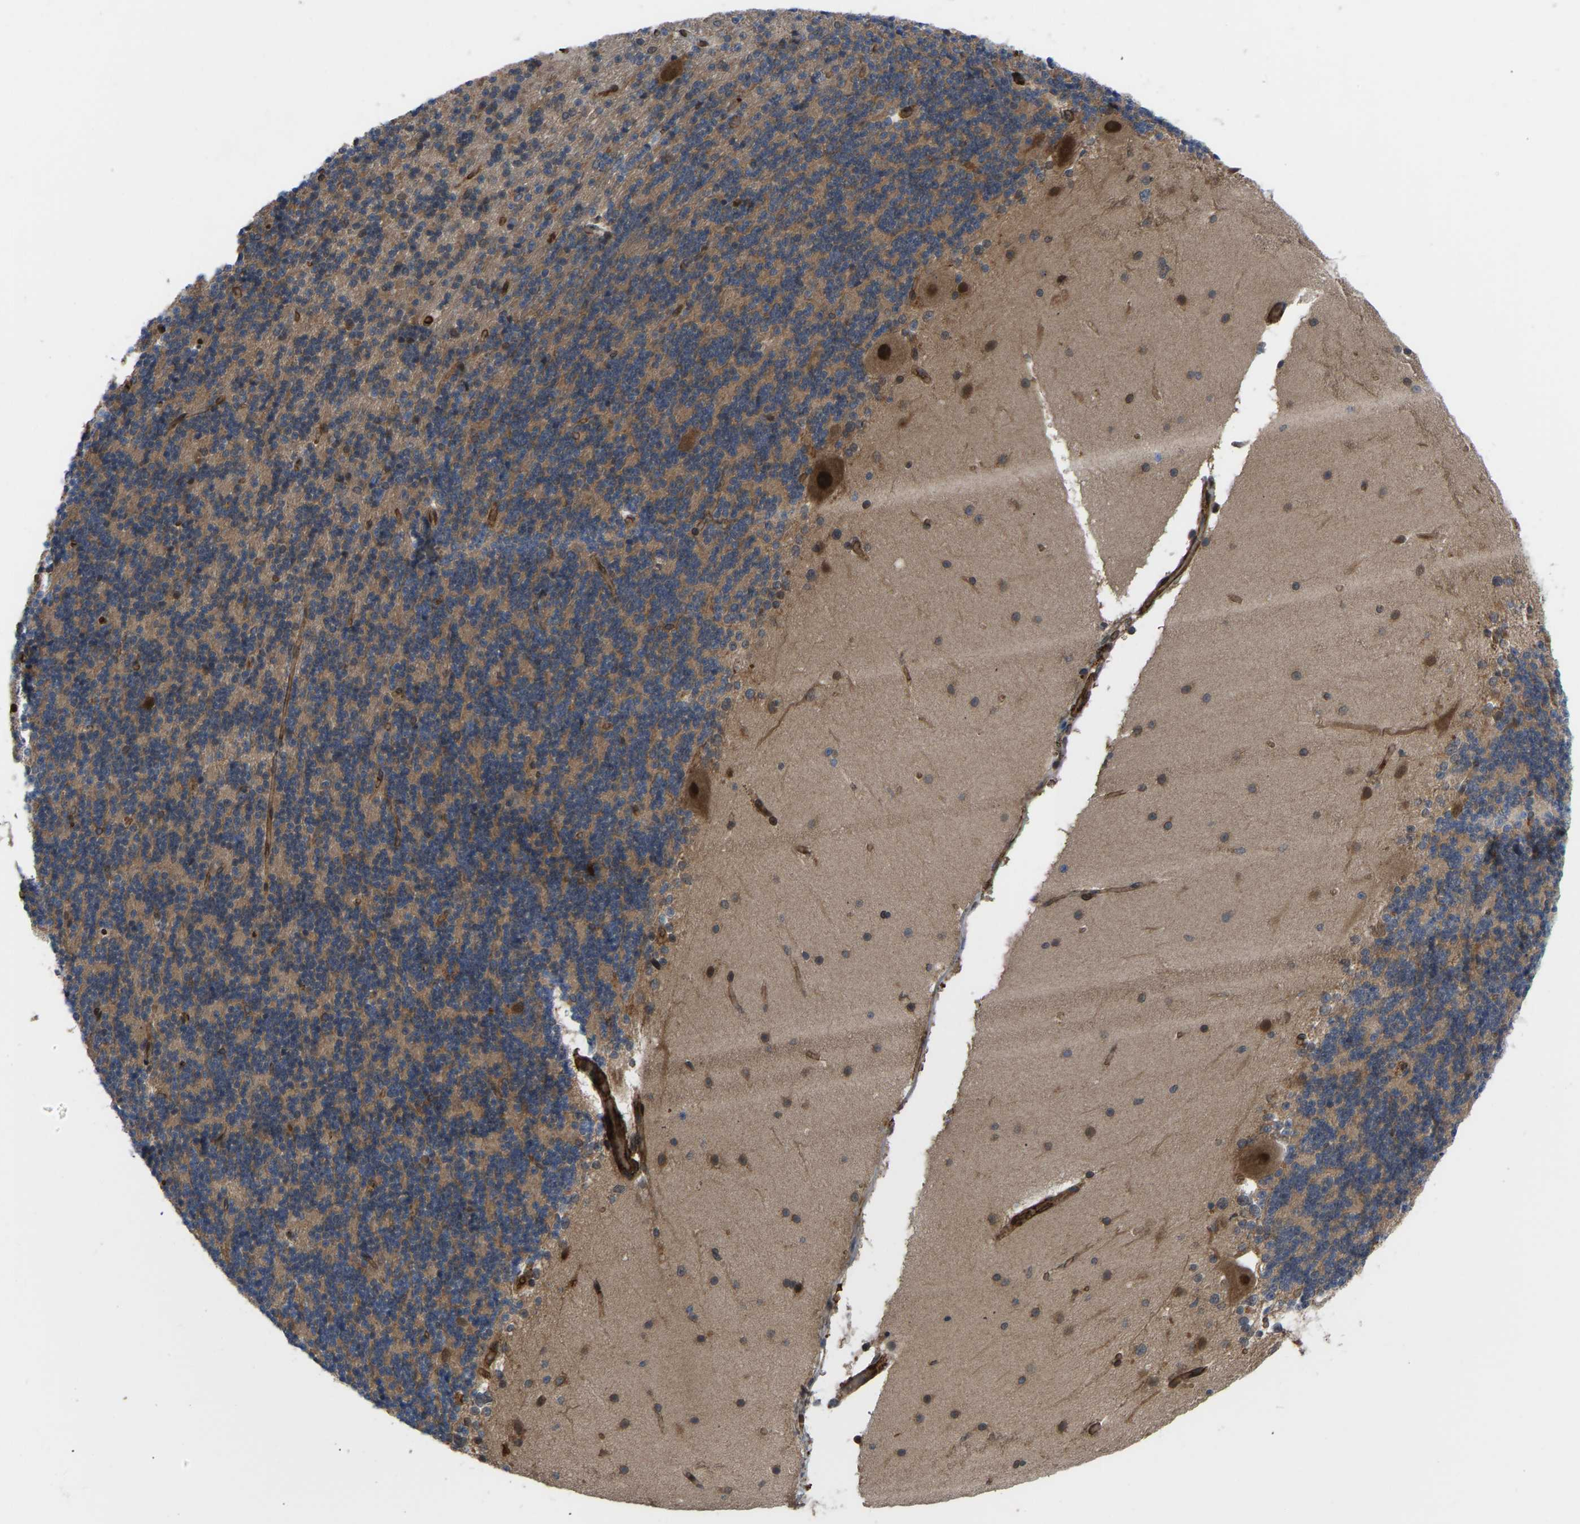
{"staining": {"intensity": "moderate", "quantity": ">75%", "location": "cytoplasmic/membranous"}, "tissue": "cerebellum", "cell_type": "Cells in granular layer", "image_type": "normal", "snomed": [{"axis": "morphology", "description": "Normal tissue, NOS"}, {"axis": "topography", "description": "Cerebellum"}], "caption": "High-power microscopy captured an IHC image of unremarkable cerebellum, revealing moderate cytoplasmic/membranous expression in approximately >75% of cells in granular layer.", "gene": "CYP7B1", "patient": {"sex": "female", "age": 19}}